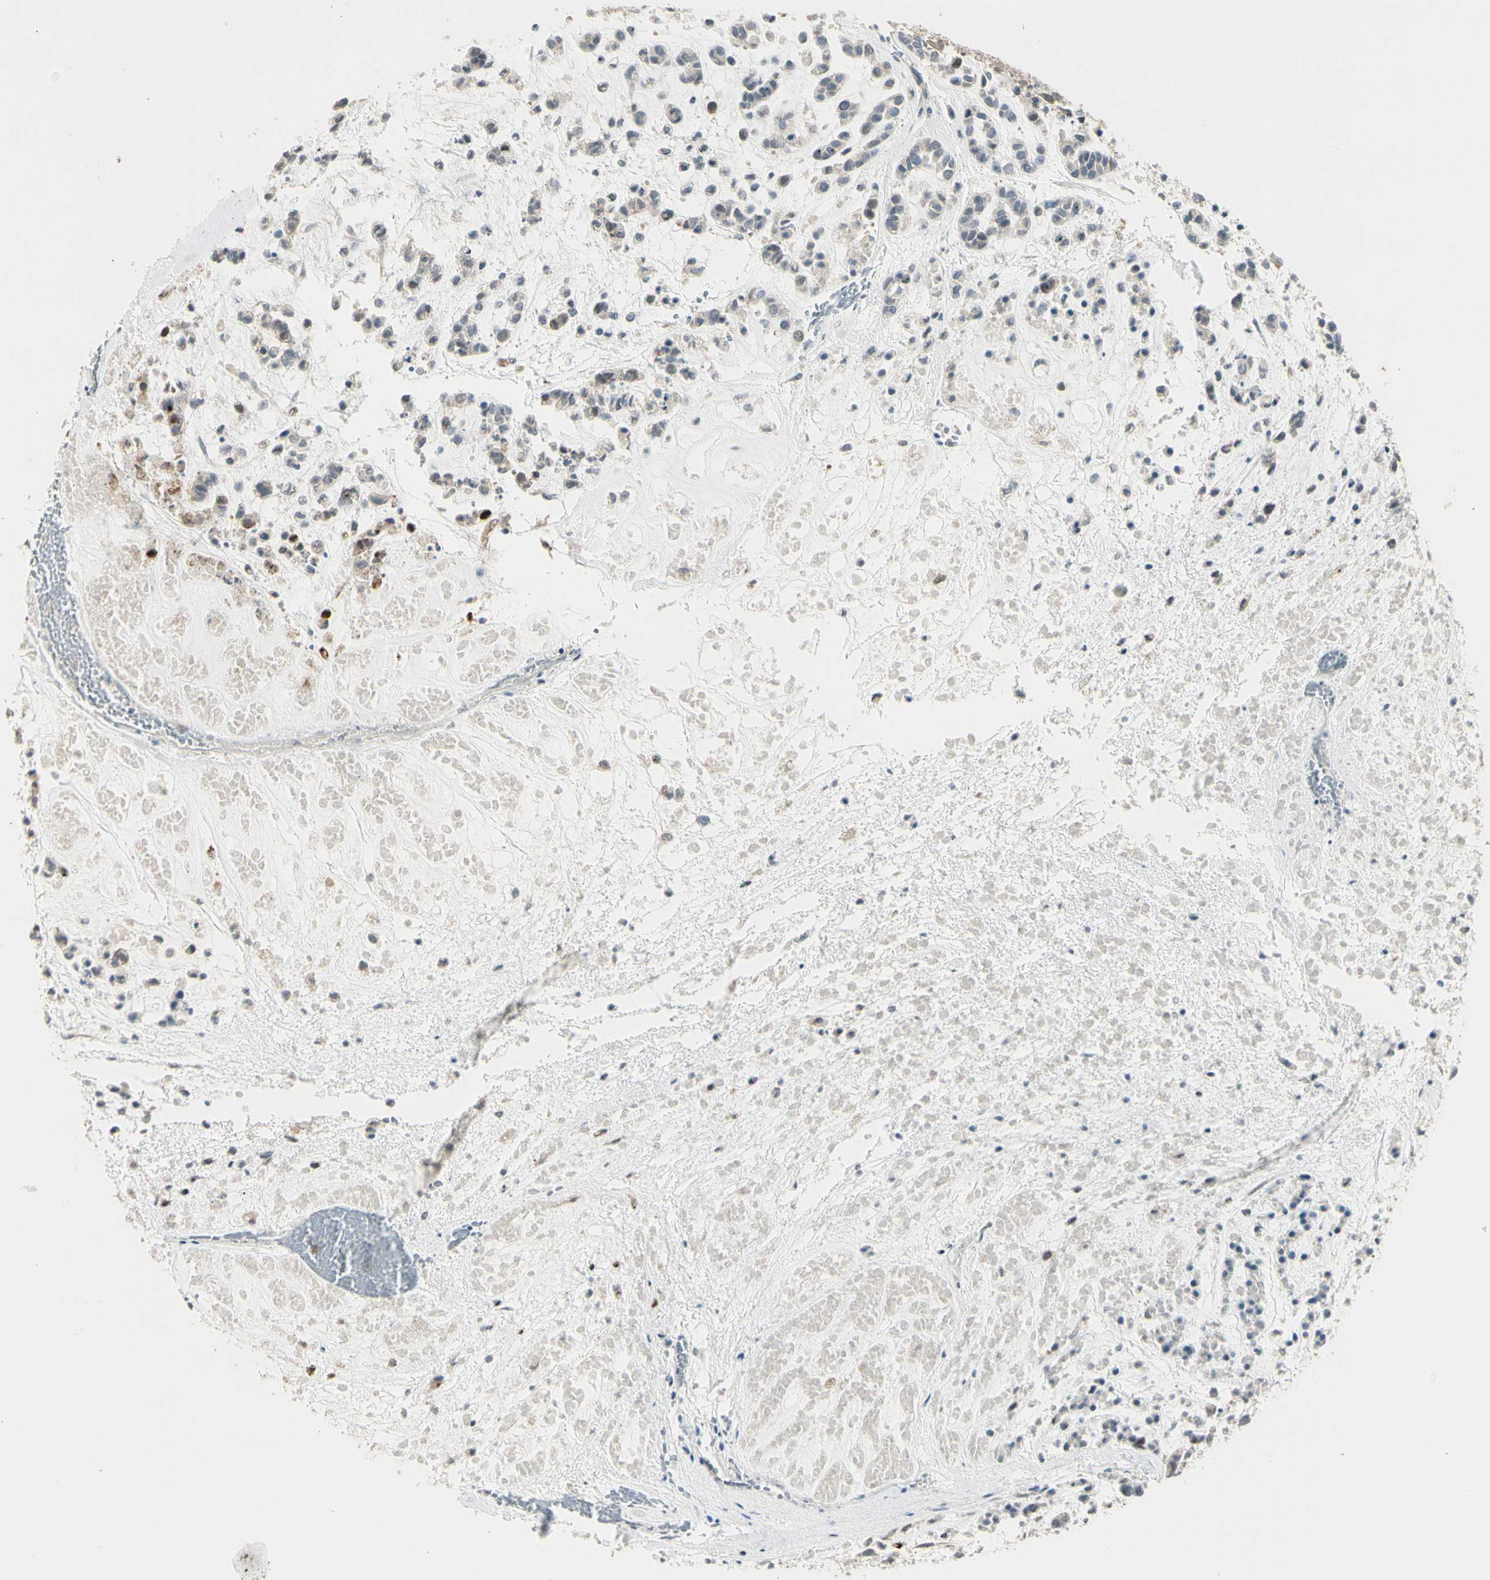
{"staining": {"intensity": "negative", "quantity": "none", "location": "none"}, "tissue": "head and neck cancer", "cell_type": "Tumor cells", "image_type": "cancer", "snomed": [{"axis": "morphology", "description": "Adenocarcinoma, NOS"}, {"axis": "morphology", "description": "Adenoma, NOS"}, {"axis": "topography", "description": "Head-Neck"}], "caption": "Immunohistochemical staining of human head and neck adenocarcinoma shows no significant expression in tumor cells.", "gene": "PCDHB15", "patient": {"sex": "female", "age": 55}}